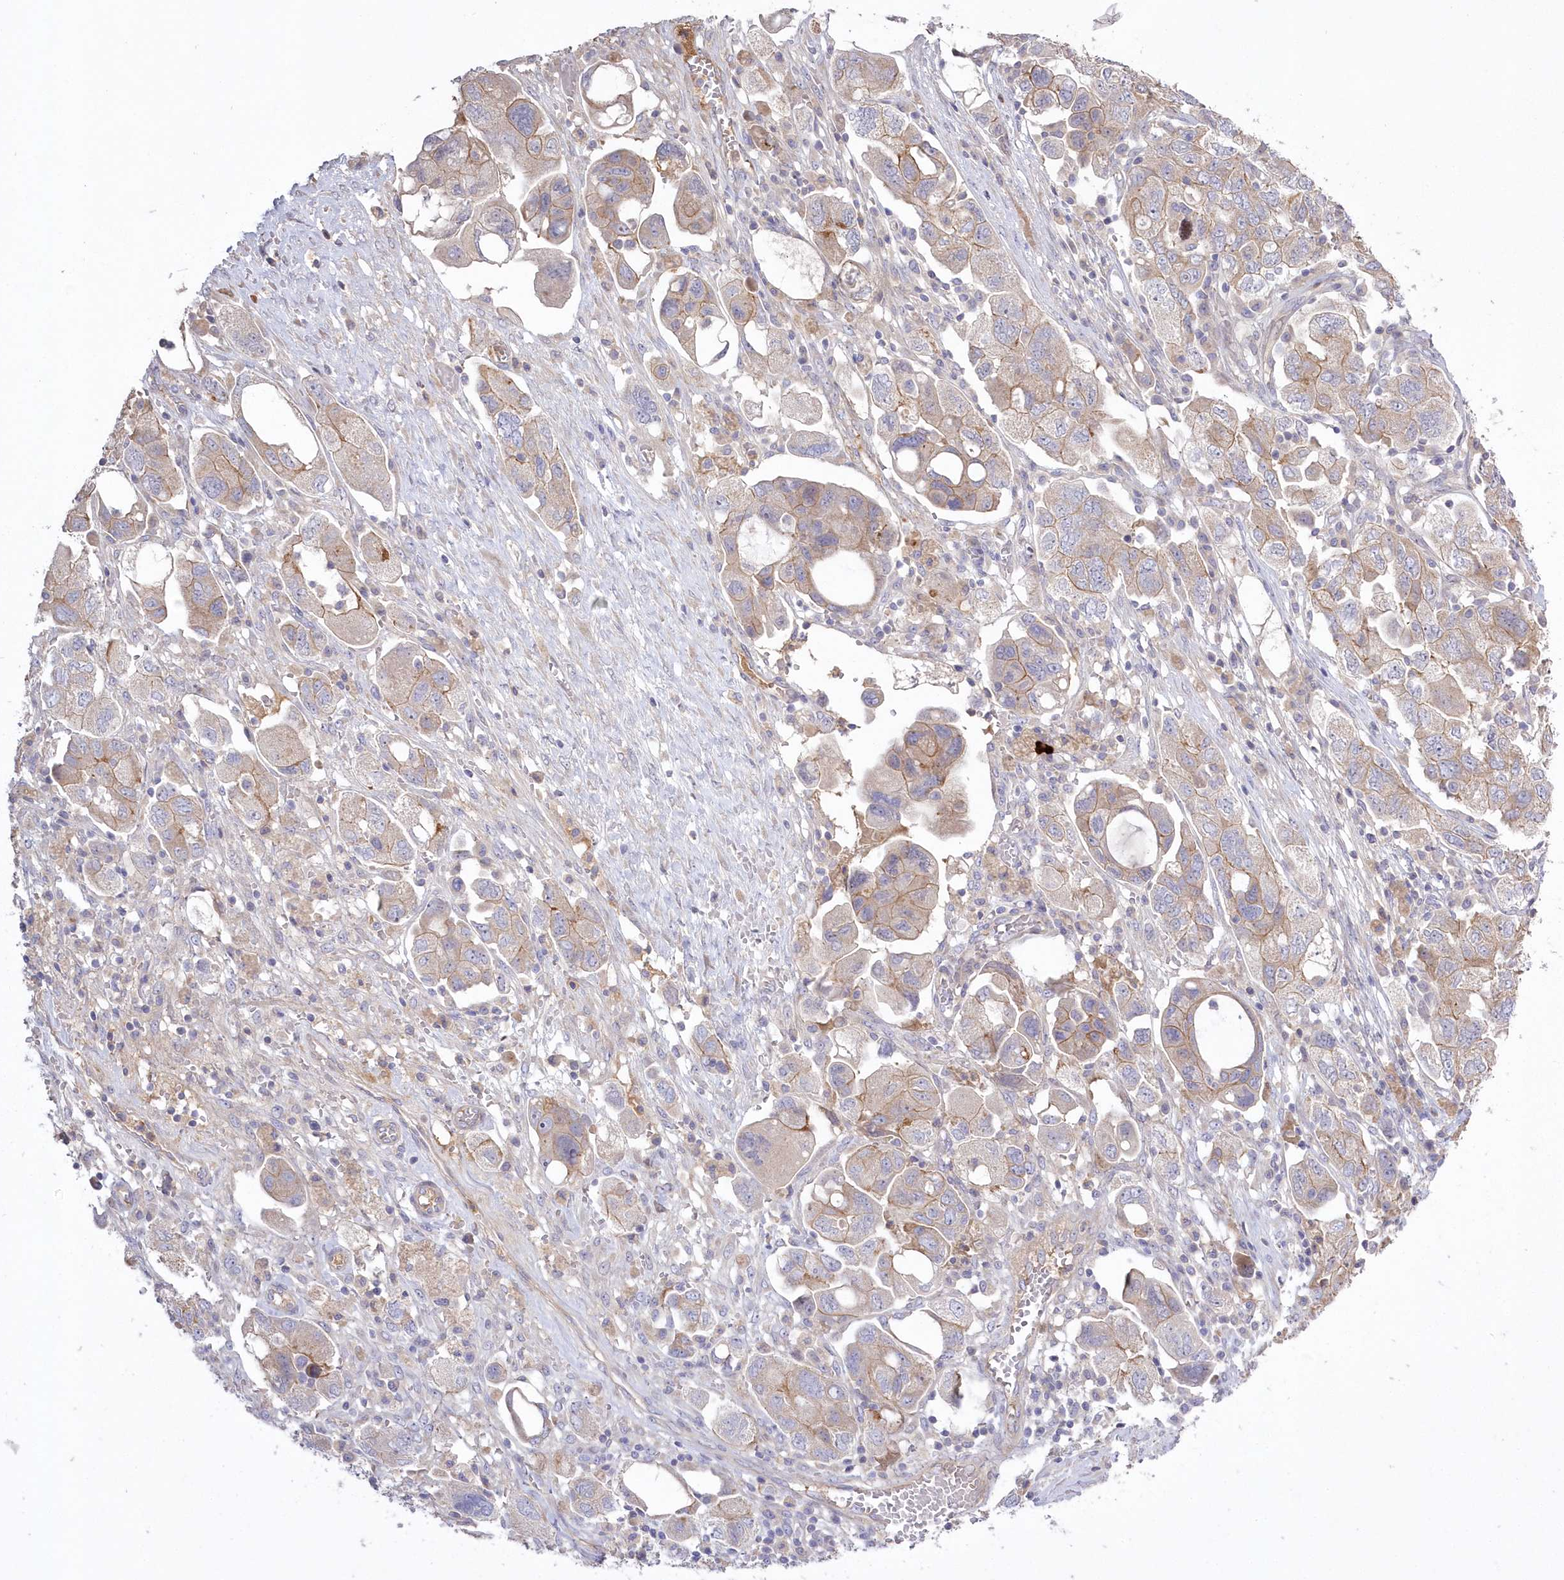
{"staining": {"intensity": "weak", "quantity": "25%-75%", "location": "cytoplasmic/membranous"}, "tissue": "ovarian cancer", "cell_type": "Tumor cells", "image_type": "cancer", "snomed": [{"axis": "morphology", "description": "Carcinoma, NOS"}, {"axis": "morphology", "description": "Cystadenocarcinoma, serous, NOS"}, {"axis": "topography", "description": "Ovary"}], "caption": "A low amount of weak cytoplasmic/membranous expression is seen in approximately 25%-75% of tumor cells in ovarian cancer (carcinoma) tissue.", "gene": "WBP1L", "patient": {"sex": "female", "age": 69}}